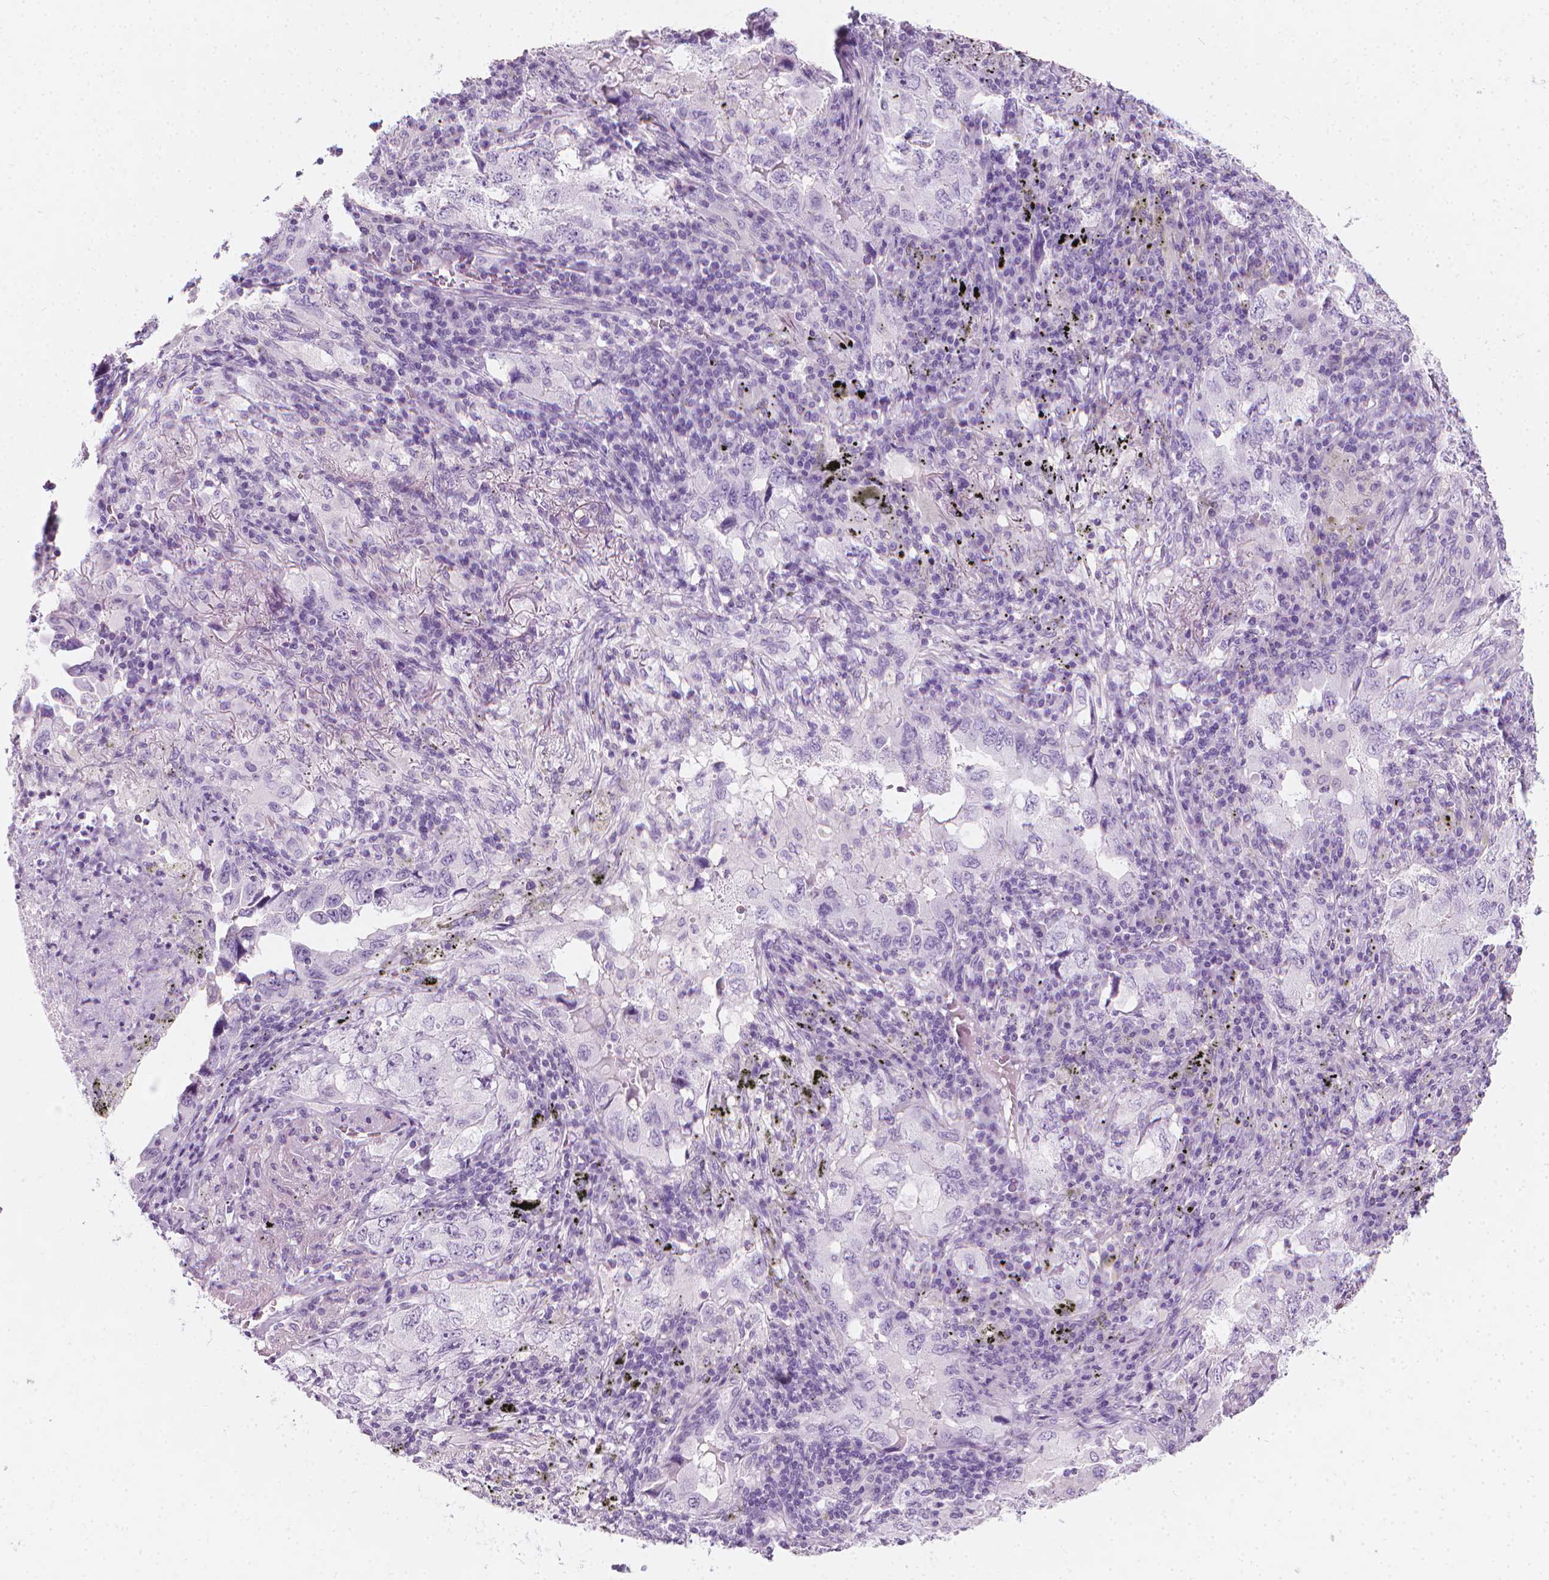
{"staining": {"intensity": "negative", "quantity": "none", "location": "none"}, "tissue": "lung cancer", "cell_type": "Tumor cells", "image_type": "cancer", "snomed": [{"axis": "morphology", "description": "Adenocarcinoma, NOS"}, {"axis": "topography", "description": "Lung"}], "caption": "A high-resolution photomicrograph shows IHC staining of lung cancer, which exhibits no significant positivity in tumor cells. The staining is performed using DAB (3,3'-diaminobenzidine) brown chromogen with nuclei counter-stained in using hematoxylin.", "gene": "SCG3", "patient": {"sex": "female", "age": 57}}